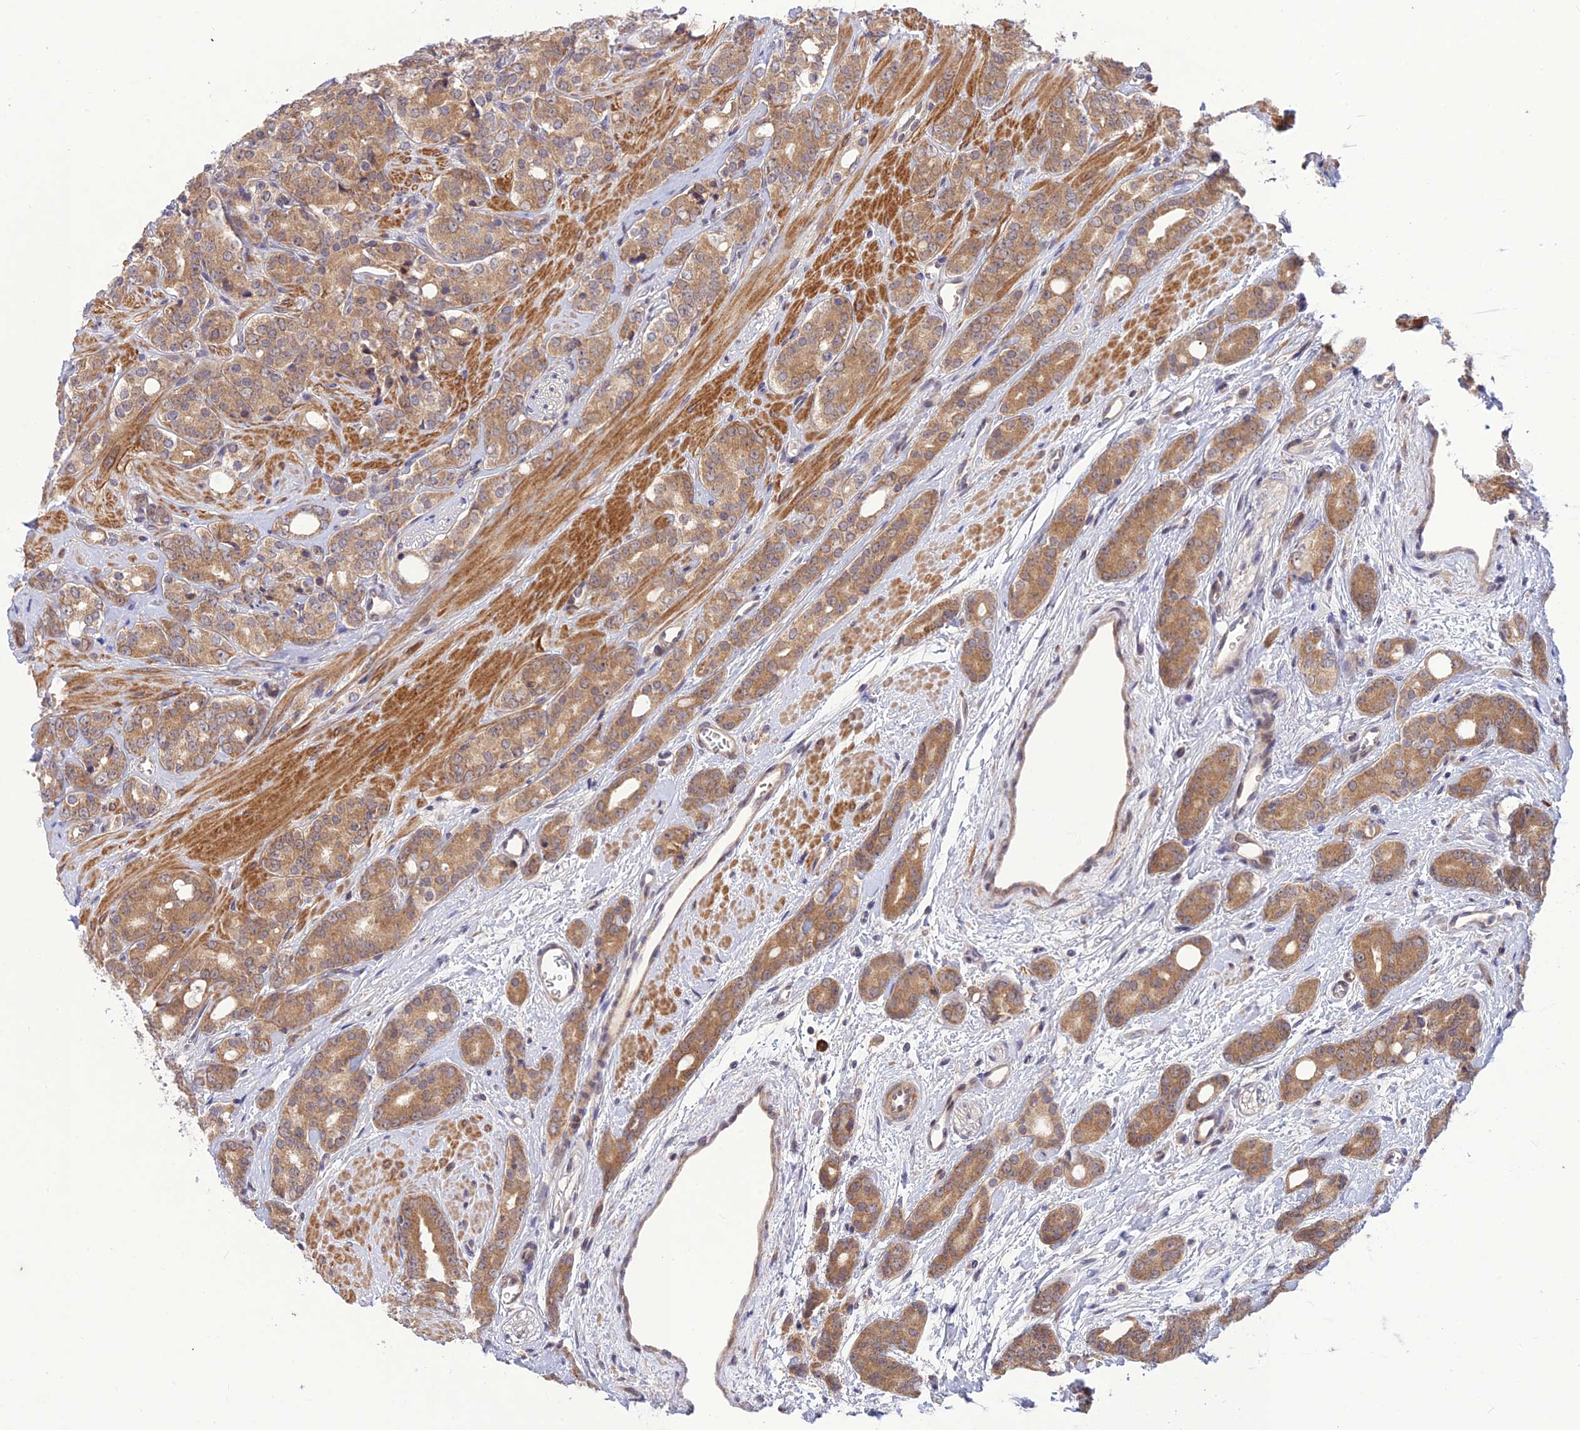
{"staining": {"intensity": "moderate", "quantity": ">75%", "location": "cytoplasmic/membranous"}, "tissue": "prostate cancer", "cell_type": "Tumor cells", "image_type": "cancer", "snomed": [{"axis": "morphology", "description": "Adenocarcinoma, High grade"}, {"axis": "topography", "description": "Prostate"}], "caption": "This histopathology image shows IHC staining of human high-grade adenocarcinoma (prostate), with medium moderate cytoplasmic/membranous positivity in approximately >75% of tumor cells.", "gene": "UROS", "patient": {"sex": "male", "age": 62}}